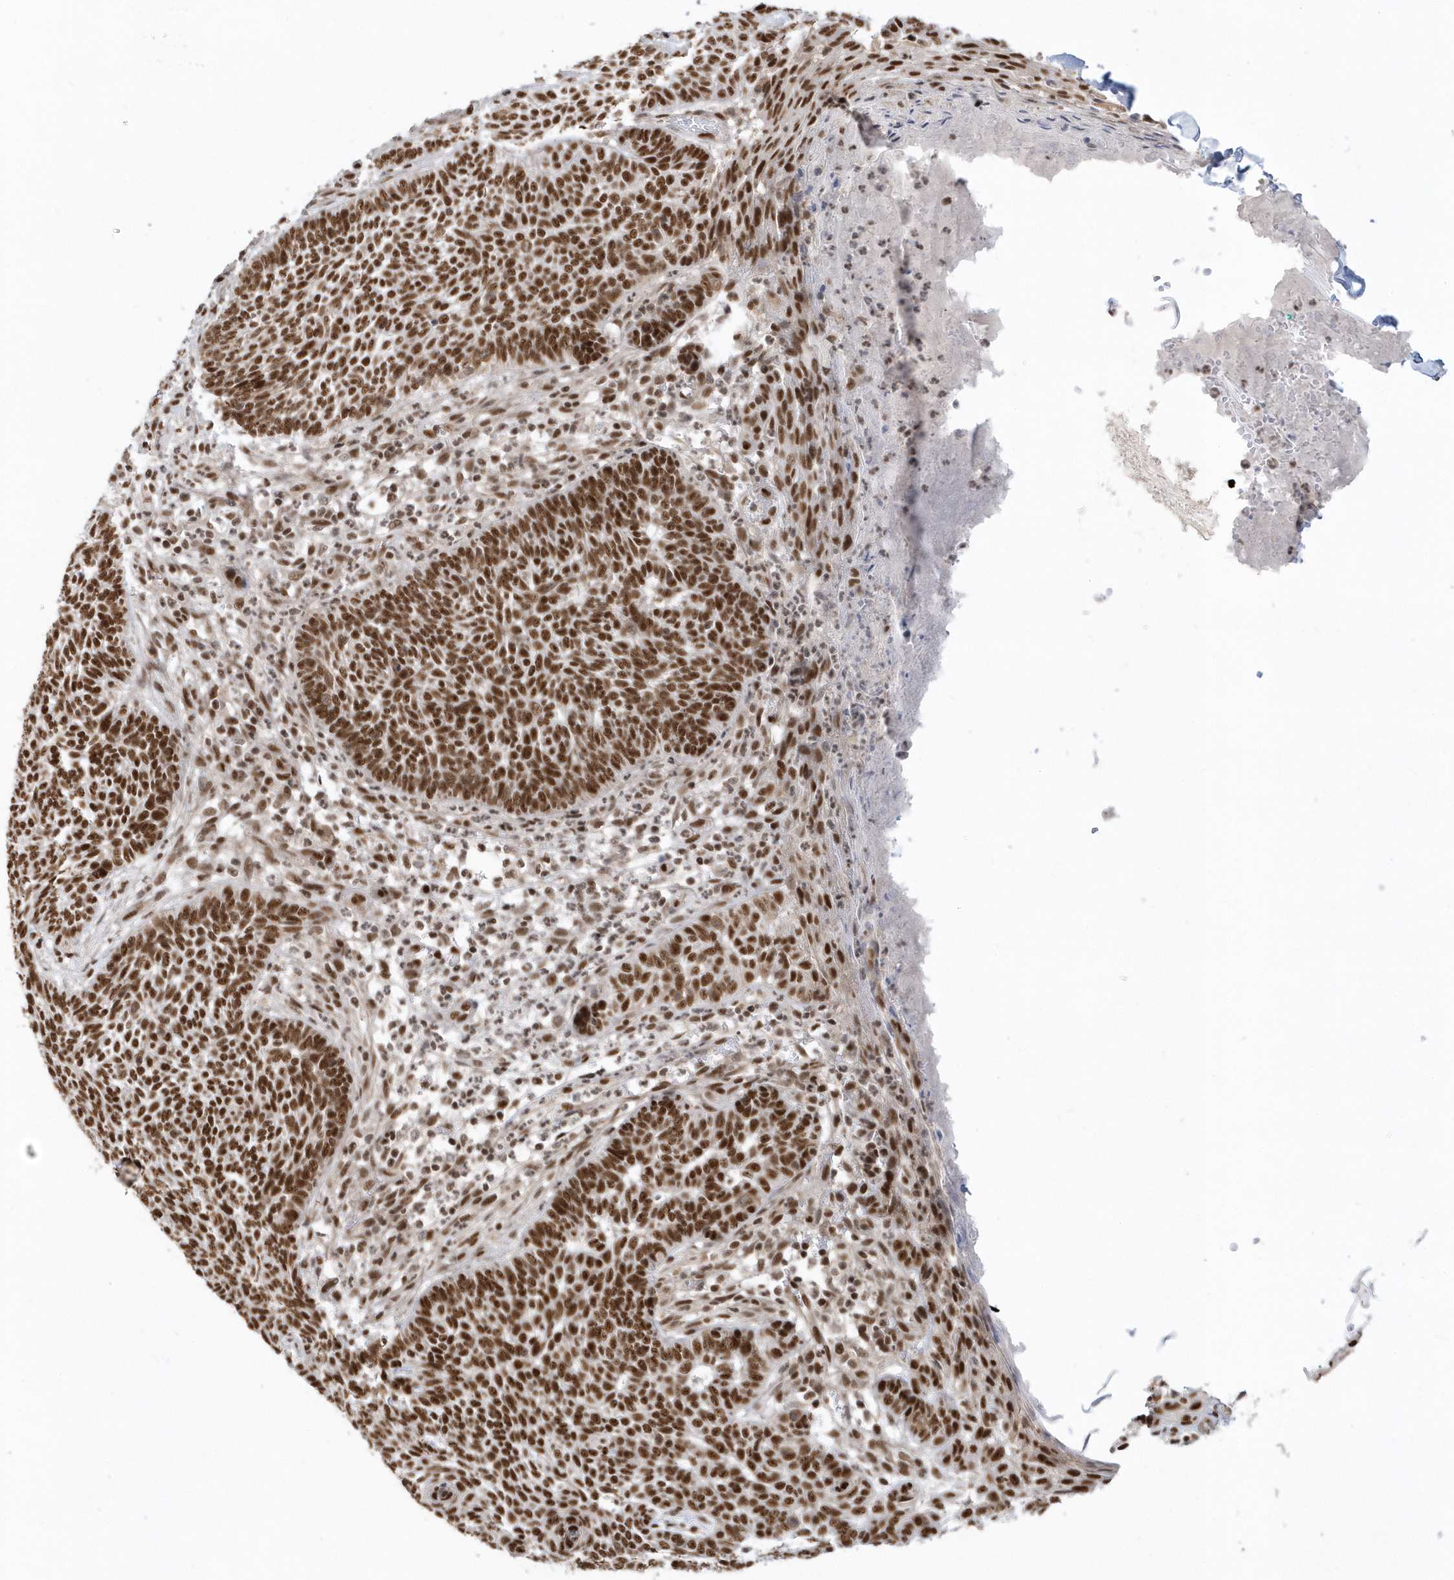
{"staining": {"intensity": "strong", "quantity": ">75%", "location": "nuclear"}, "tissue": "skin cancer", "cell_type": "Tumor cells", "image_type": "cancer", "snomed": [{"axis": "morphology", "description": "Normal tissue, NOS"}, {"axis": "morphology", "description": "Basal cell carcinoma"}, {"axis": "topography", "description": "Skin"}], "caption": "Brown immunohistochemical staining in human skin cancer (basal cell carcinoma) shows strong nuclear expression in about >75% of tumor cells. (IHC, brightfield microscopy, high magnification).", "gene": "SEPHS1", "patient": {"sex": "male", "age": 64}}